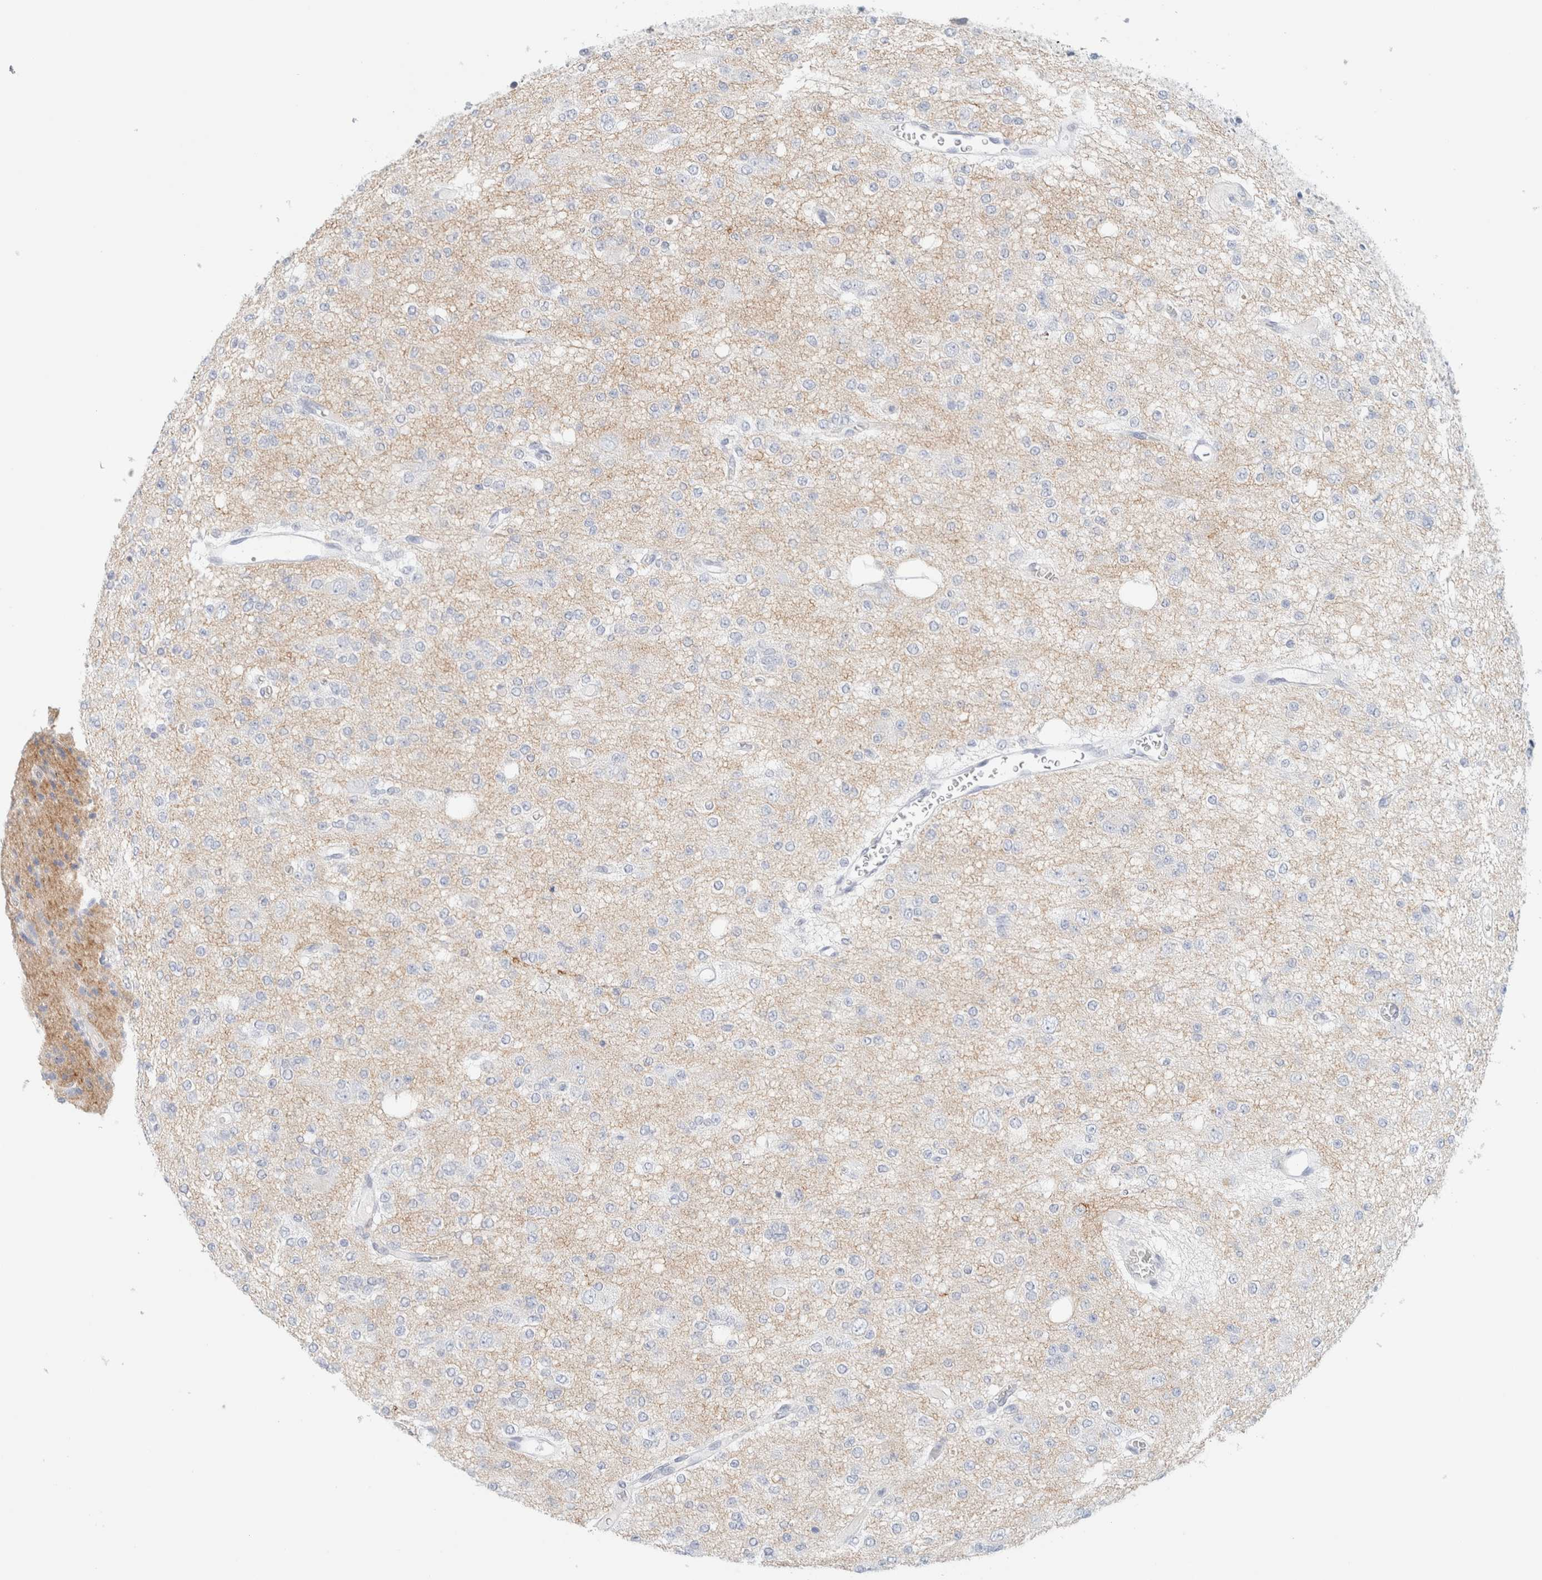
{"staining": {"intensity": "negative", "quantity": "none", "location": "none"}, "tissue": "glioma", "cell_type": "Tumor cells", "image_type": "cancer", "snomed": [{"axis": "morphology", "description": "Glioma, malignant, Low grade"}, {"axis": "topography", "description": "Brain"}], "caption": "A micrograph of glioma stained for a protein reveals no brown staining in tumor cells. (DAB IHC visualized using brightfield microscopy, high magnification).", "gene": "HEXD", "patient": {"sex": "male", "age": 38}}